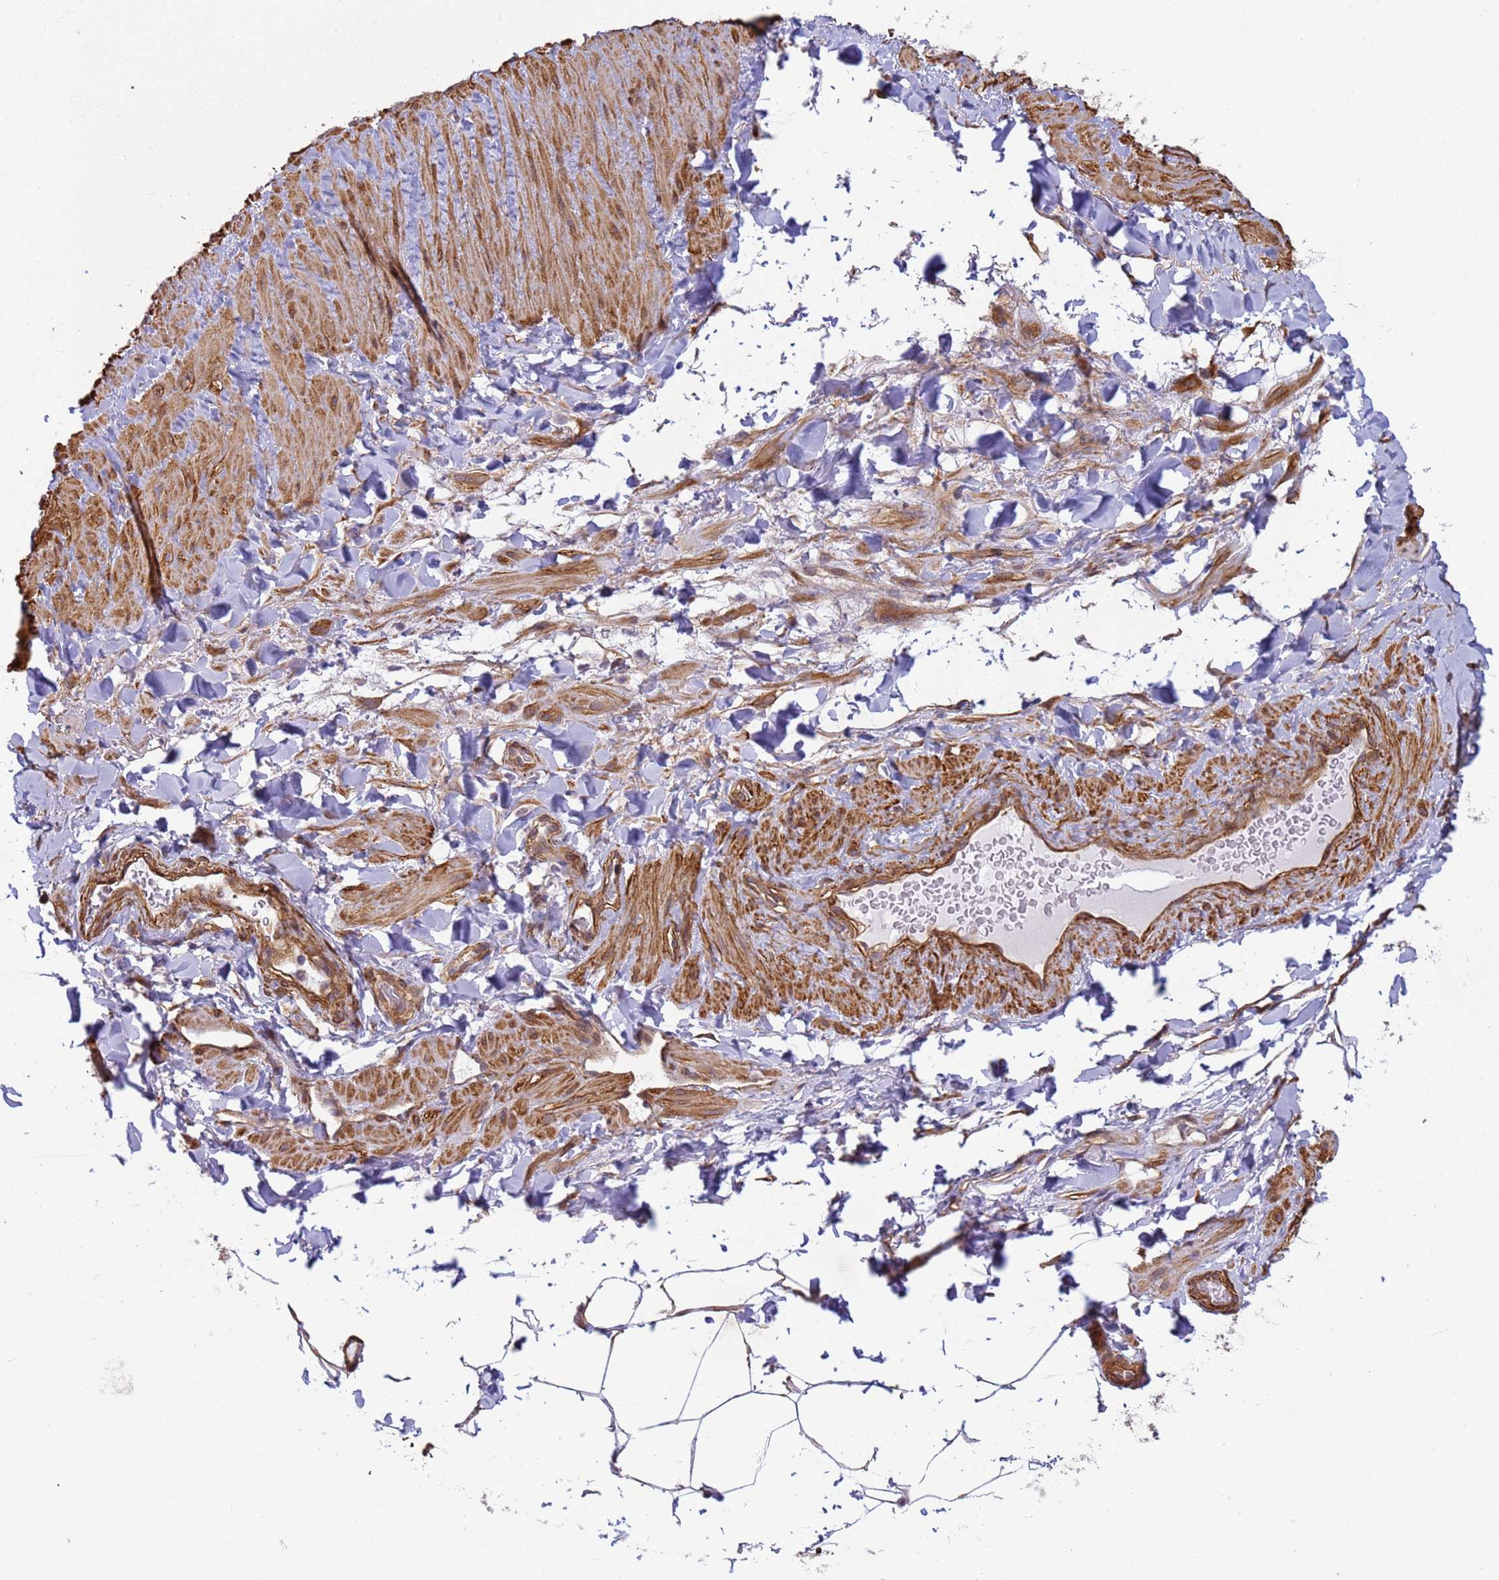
{"staining": {"intensity": "weak", "quantity": "25%-75%", "location": "cytoplasmic/membranous"}, "tissue": "adipose tissue", "cell_type": "Adipocytes", "image_type": "normal", "snomed": [{"axis": "morphology", "description": "Normal tissue, NOS"}, {"axis": "topography", "description": "Soft tissue"}, {"axis": "topography", "description": "Vascular tissue"}], "caption": "There is low levels of weak cytoplasmic/membranous positivity in adipocytes of unremarkable adipose tissue, as demonstrated by immunohistochemical staining (brown color).", "gene": "ITGB4", "patient": {"sex": "male", "age": 54}}